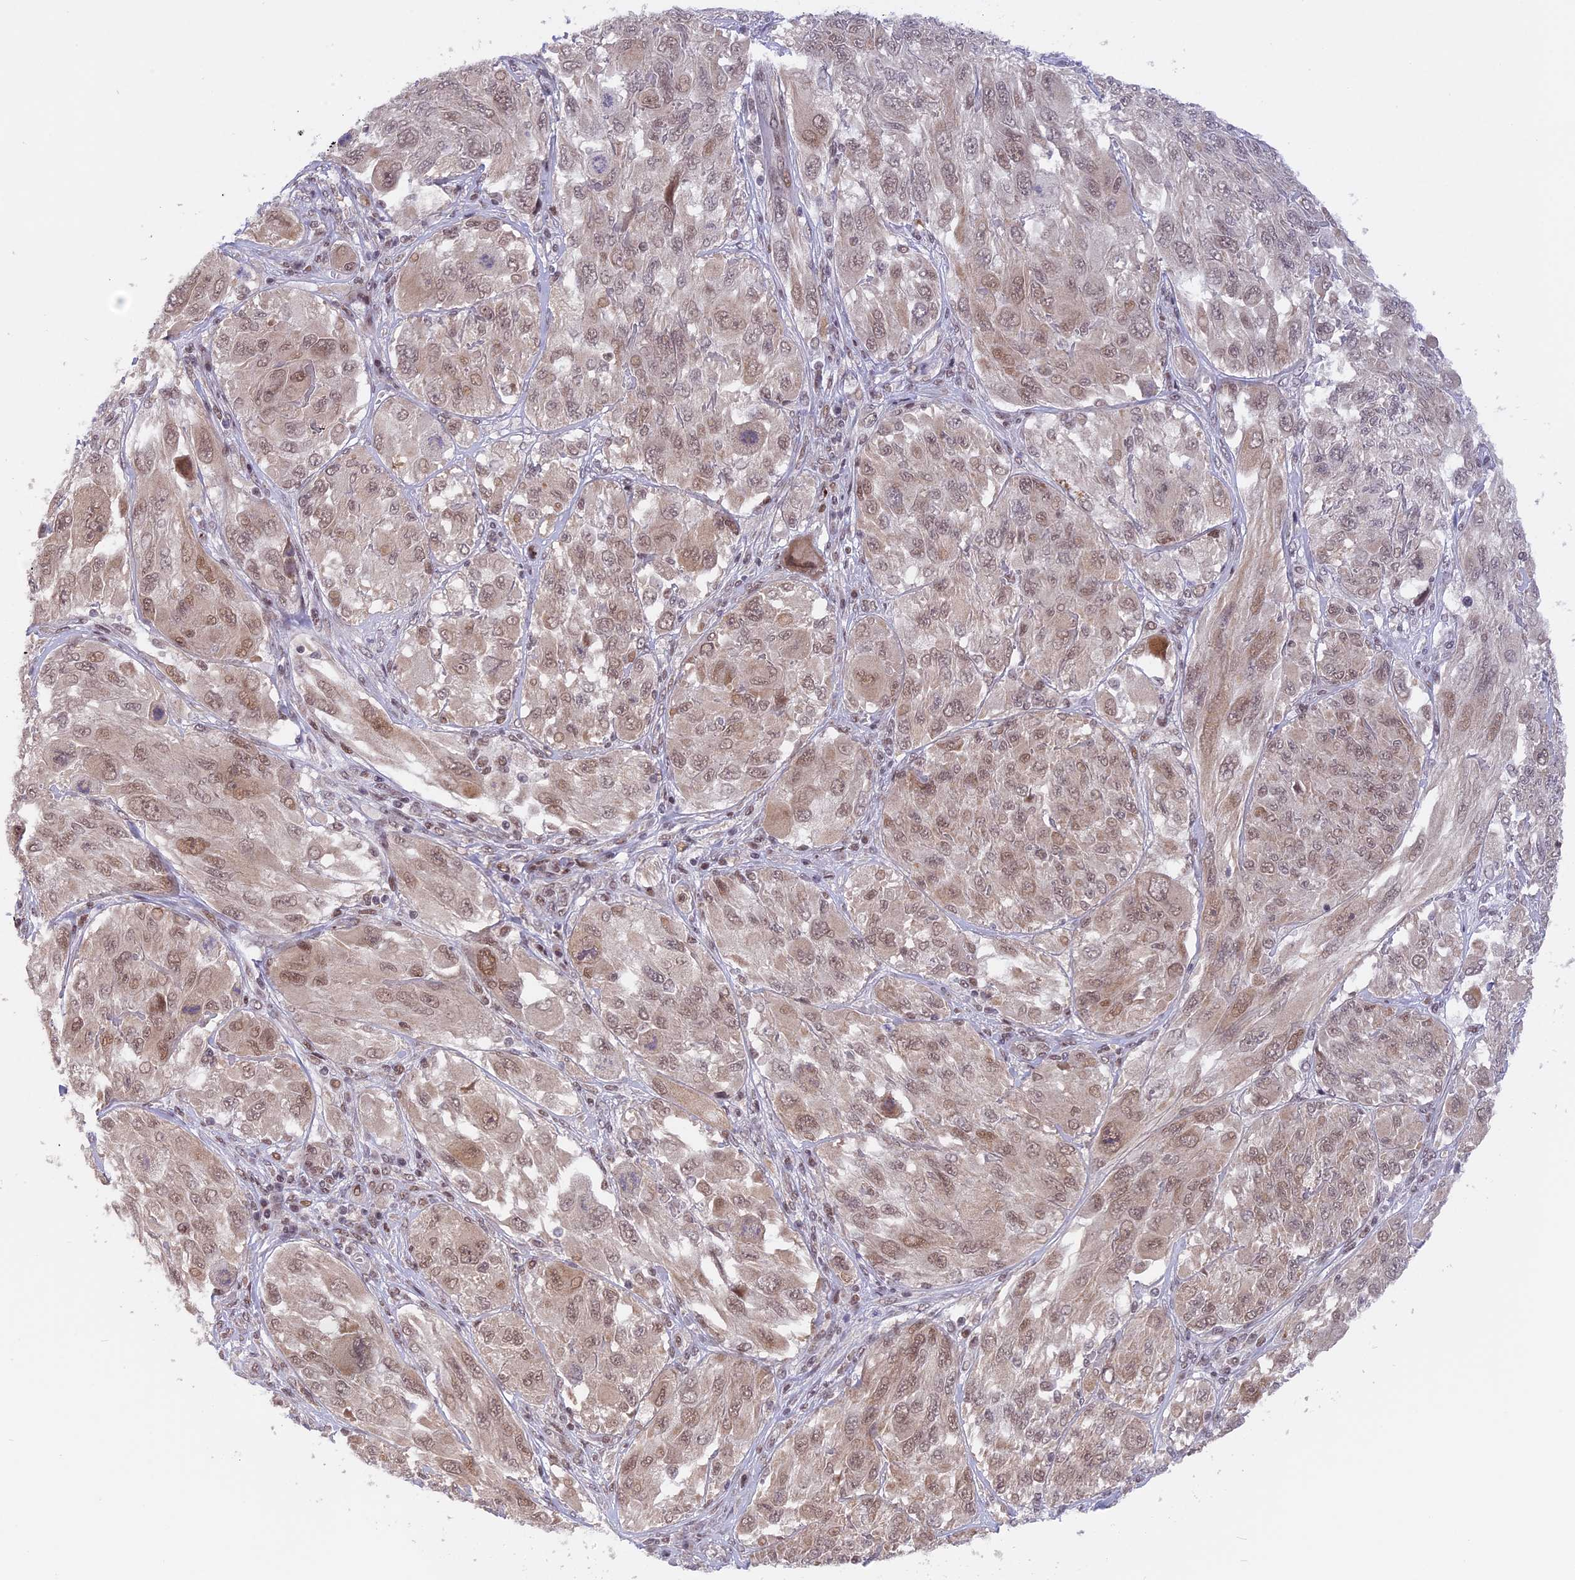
{"staining": {"intensity": "moderate", "quantity": "25%-75%", "location": "nuclear"}, "tissue": "melanoma", "cell_type": "Tumor cells", "image_type": "cancer", "snomed": [{"axis": "morphology", "description": "Malignant melanoma, NOS"}, {"axis": "topography", "description": "Skin"}], "caption": "The immunohistochemical stain shows moderate nuclear expression in tumor cells of malignant melanoma tissue. (Brightfield microscopy of DAB IHC at high magnification).", "gene": "POLR2C", "patient": {"sex": "female", "age": 91}}